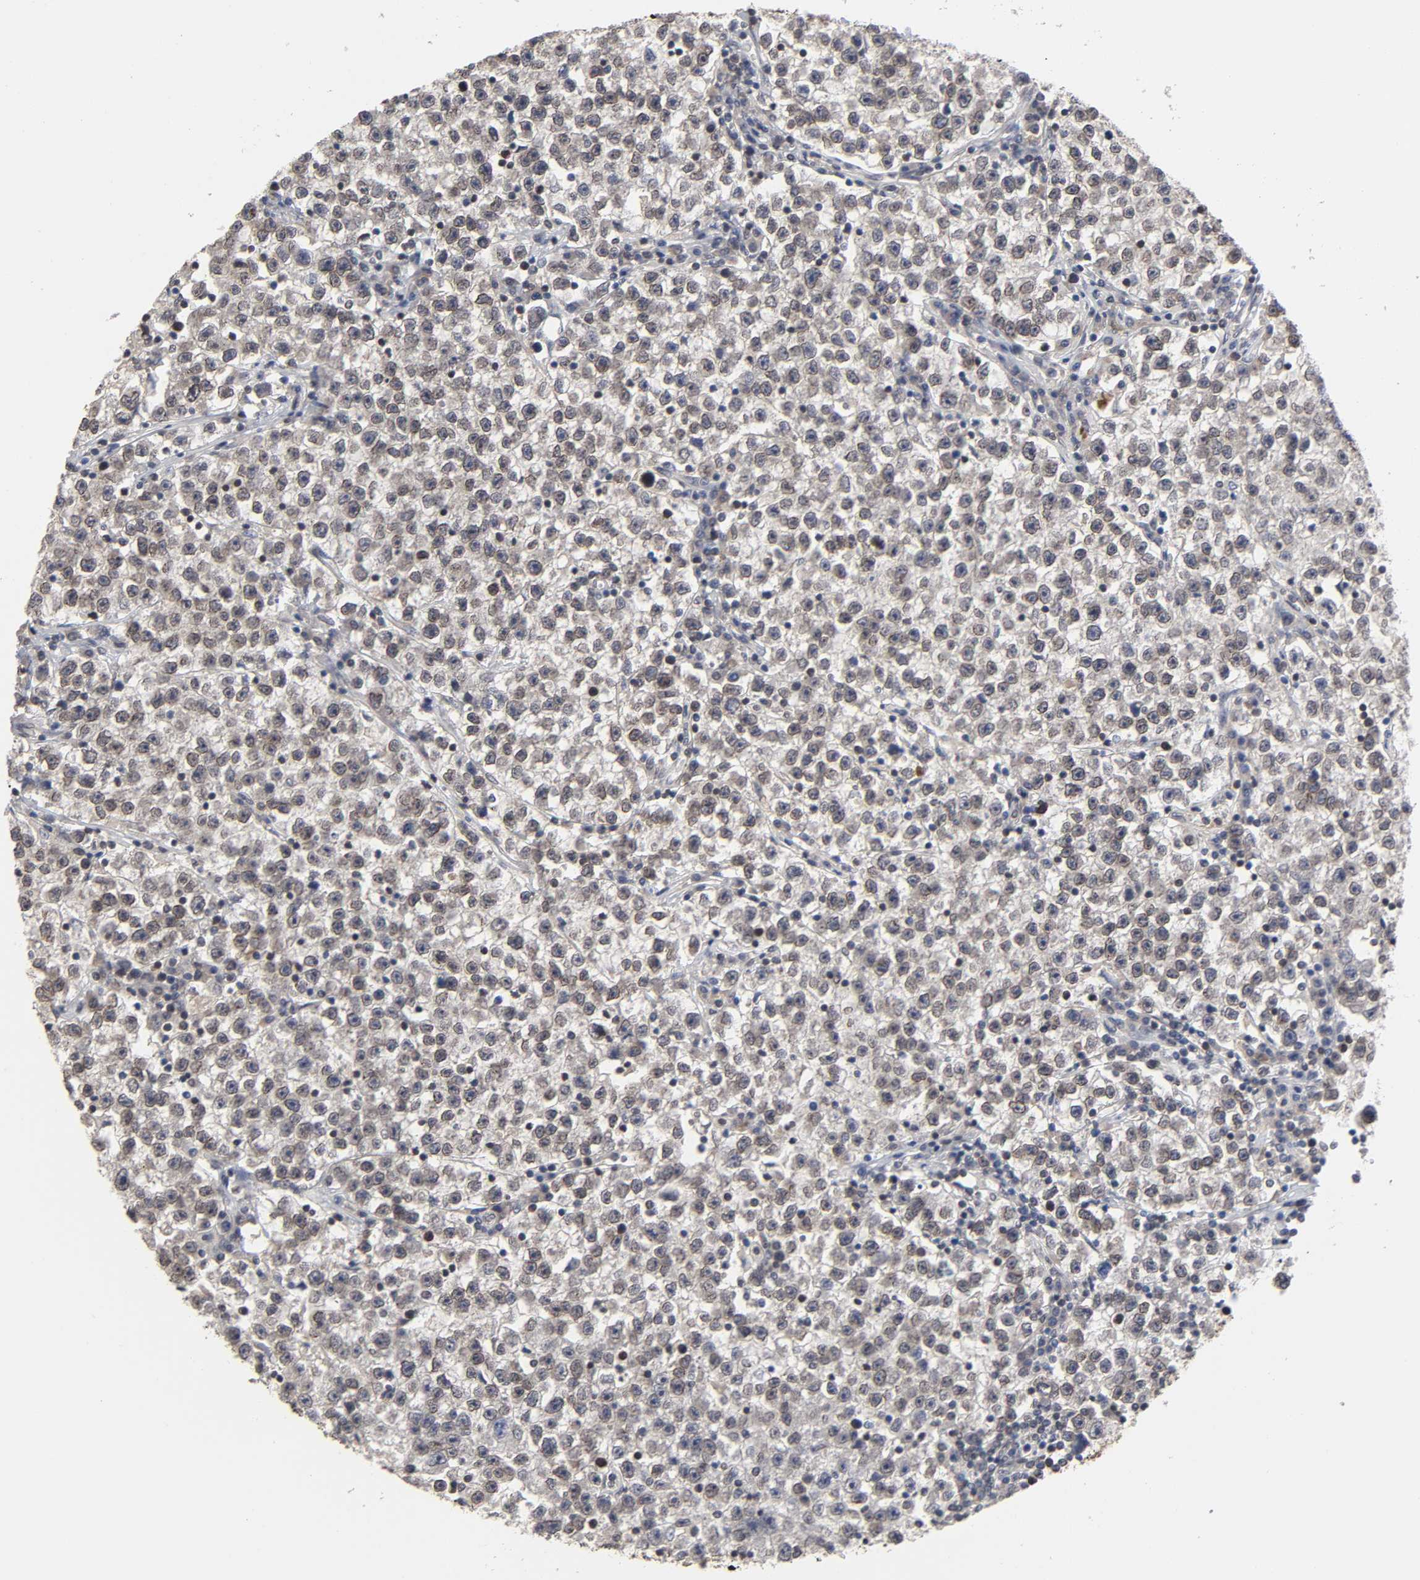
{"staining": {"intensity": "moderate", "quantity": ">75%", "location": "cytoplasmic/membranous,nuclear"}, "tissue": "testis cancer", "cell_type": "Tumor cells", "image_type": "cancer", "snomed": [{"axis": "morphology", "description": "Seminoma, NOS"}, {"axis": "topography", "description": "Testis"}], "caption": "The histopathology image displays a brown stain indicating the presence of a protein in the cytoplasmic/membranous and nuclear of tumor cells in testis cancer (seminoma). The staining is performed using DAB (3,3'-diaminobenzidine) brown chromogen to label protein expression. The nuclei are counter-stained blue using hematoxylin.", "gene": "CPN2", "patient": {"sex": "male", "age": 22}}